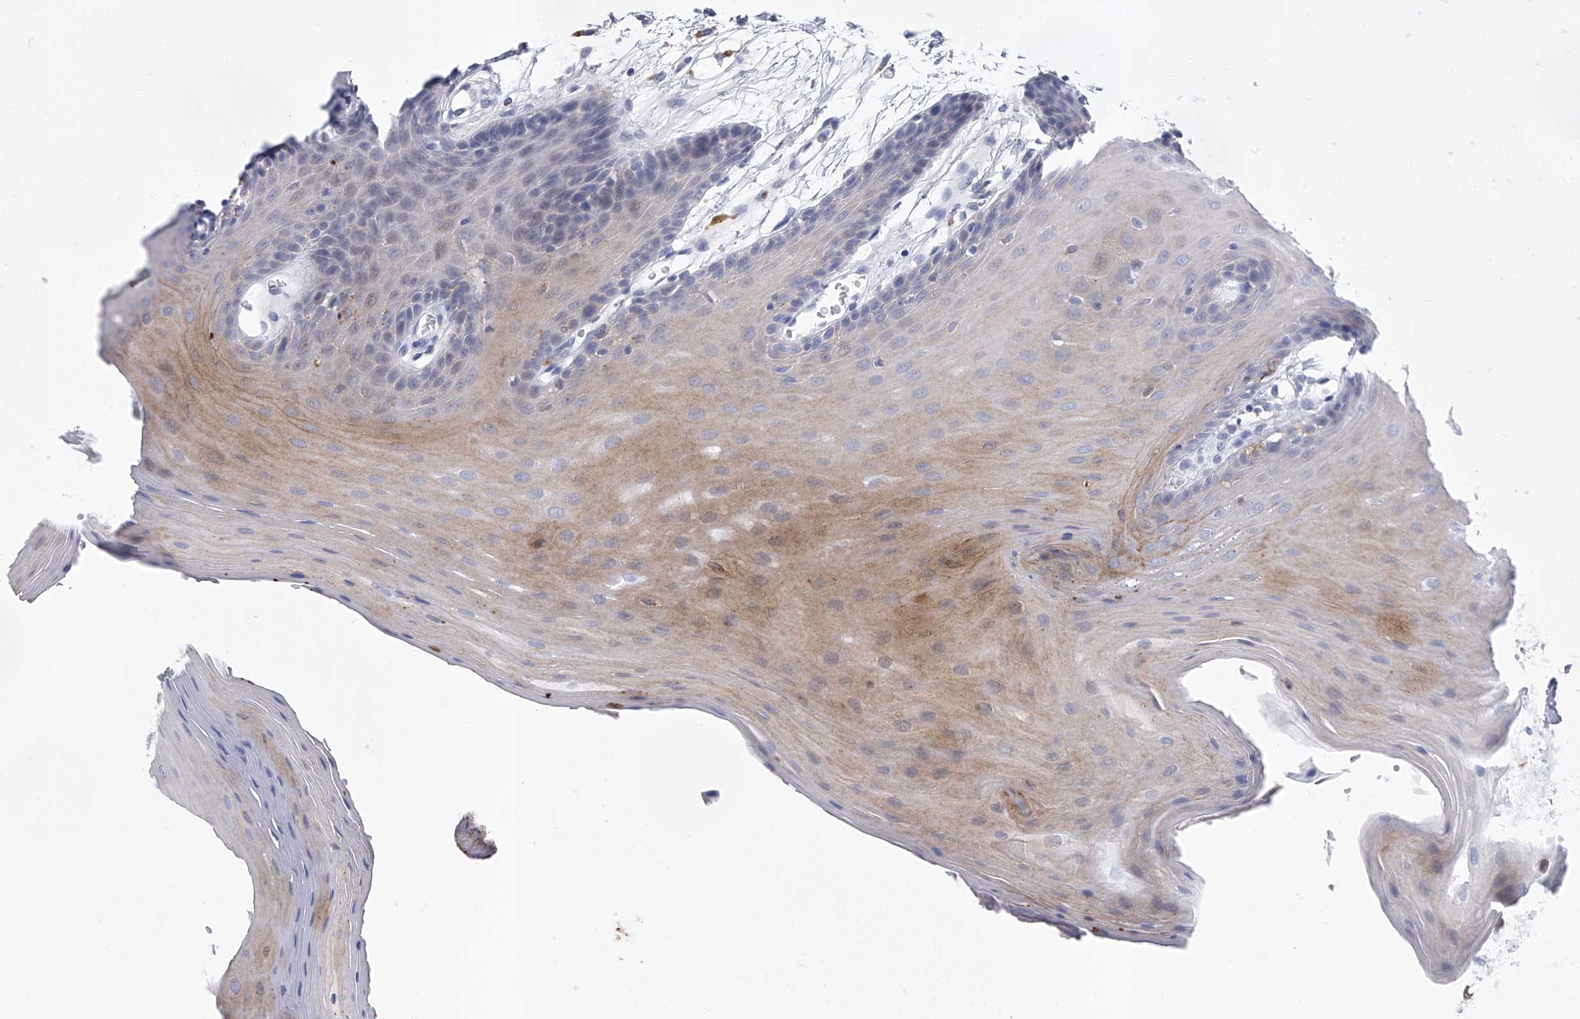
{"staining": {"intensity": "moderate", "quantity": "<25%", "location": "cytoplasmic/membranous"}, "tissue": "oral mucosa", "cell_type": "Squamous epithelial cells", "image_type": "normal", "snomed": [{"axis": "morphology", "description": "Normal tissue, NOS"}, {"axis": "morphology", "description": "Squamous cell carcinoma, NOS"}, {"axis": "topography", "description": "Skeletal muscle"}, {"axis": "topography", "description": "Oral tissue"}, {"axis": "topography", "description": "Salivary gland"}, {"axis": "topography", "description": "Head-Neck"}], "caption": "Oral mucosa stained with immunohistochemistry (IHC) reveals moderate cytoplasmic/membranous staining in approximately <25% of squamous epithelial cells.", "gene": "ENSG00000250424", "patient": {"sex": "male", "age": 54}}